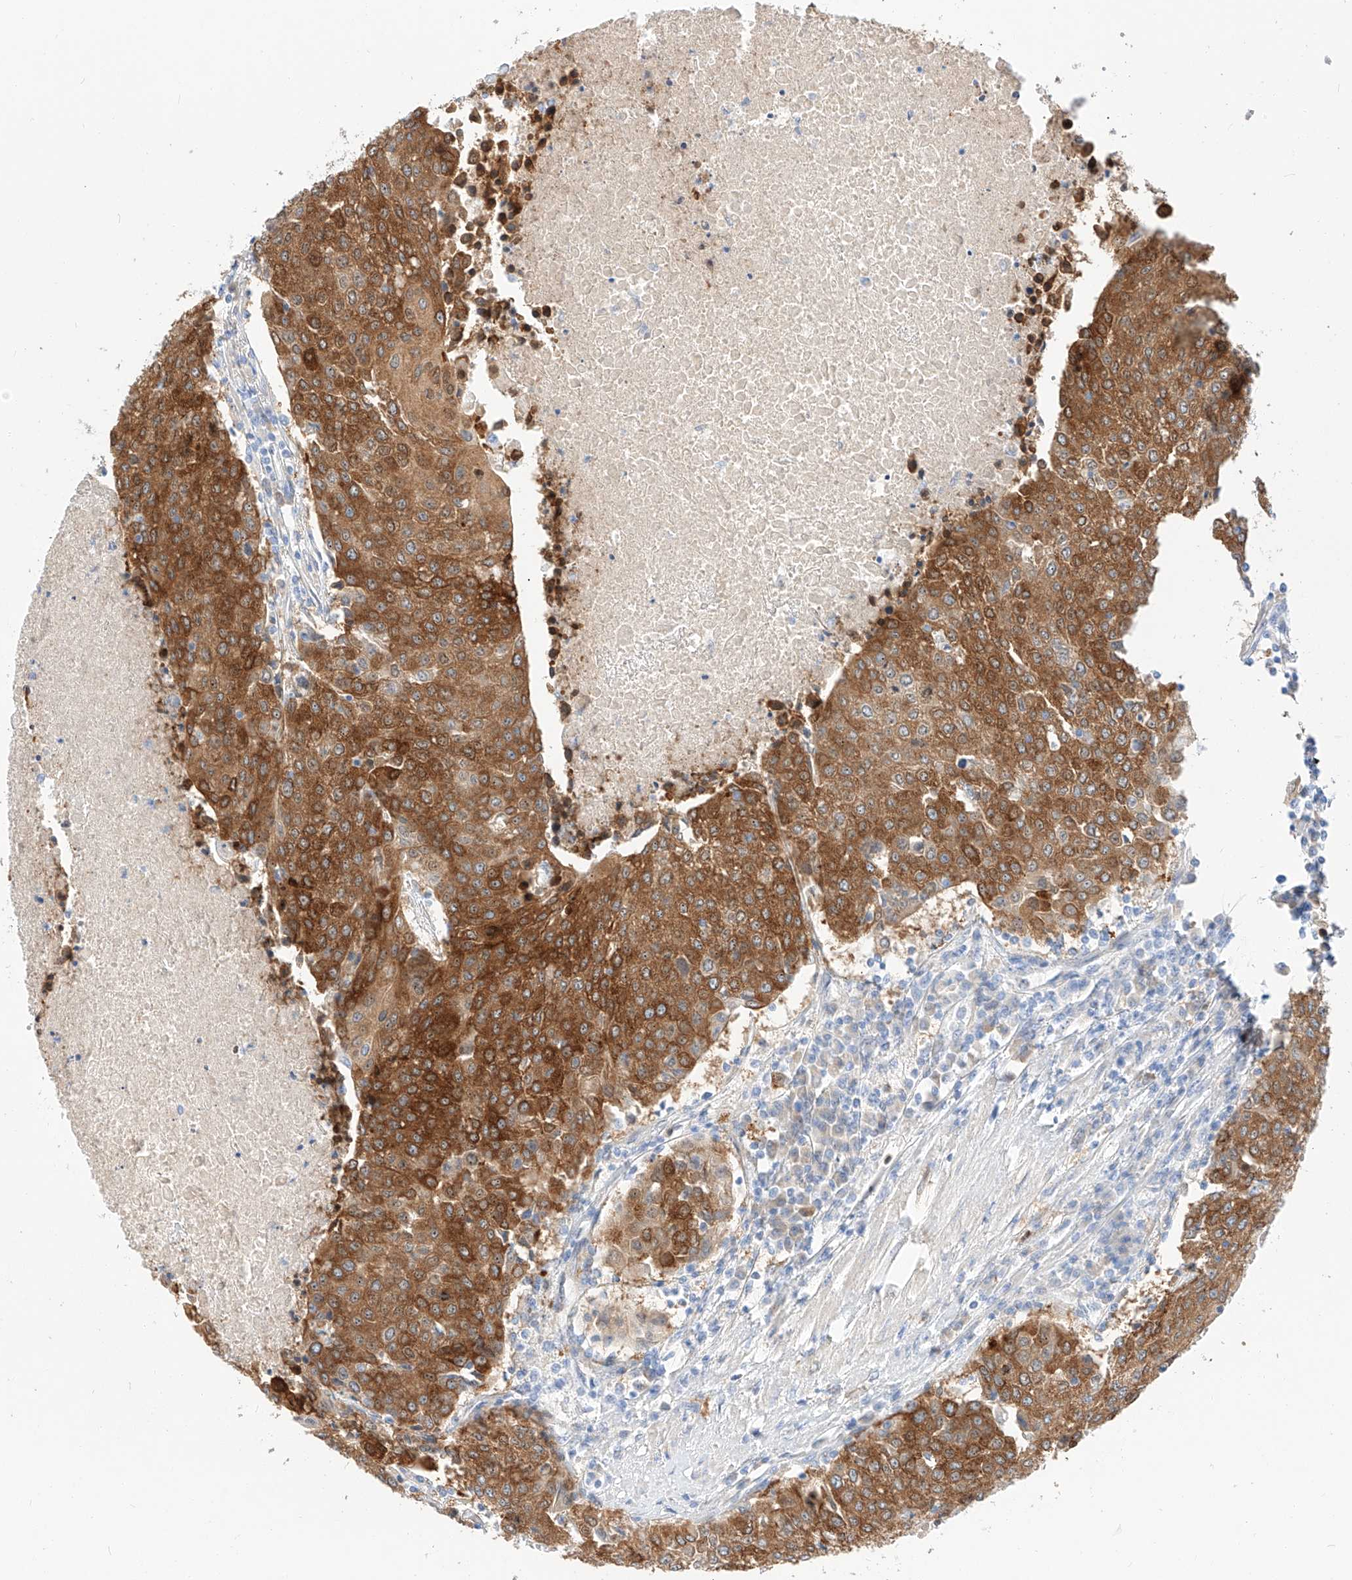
{"staining": {"intensity": "strong", "quantity": ">75%", "location": "cytoplasmic/membranous"}, "tissue": "urothelial cancer", "cell_type": "Tumor cells", "image_type": "cancer", "snomed": [{"axis": "morphology", "description": "Urothelial carcinoma, High grade"}, {"axis": "topography", "description": "Urinary bladder"}], "caption": "High-grade urothelial carcinoma tissue shows strong cytoplasmic/membranous expression in about >75% of tumor cells", "gene": "MAP7", "patient": {"sex": "female", "age": 85}}